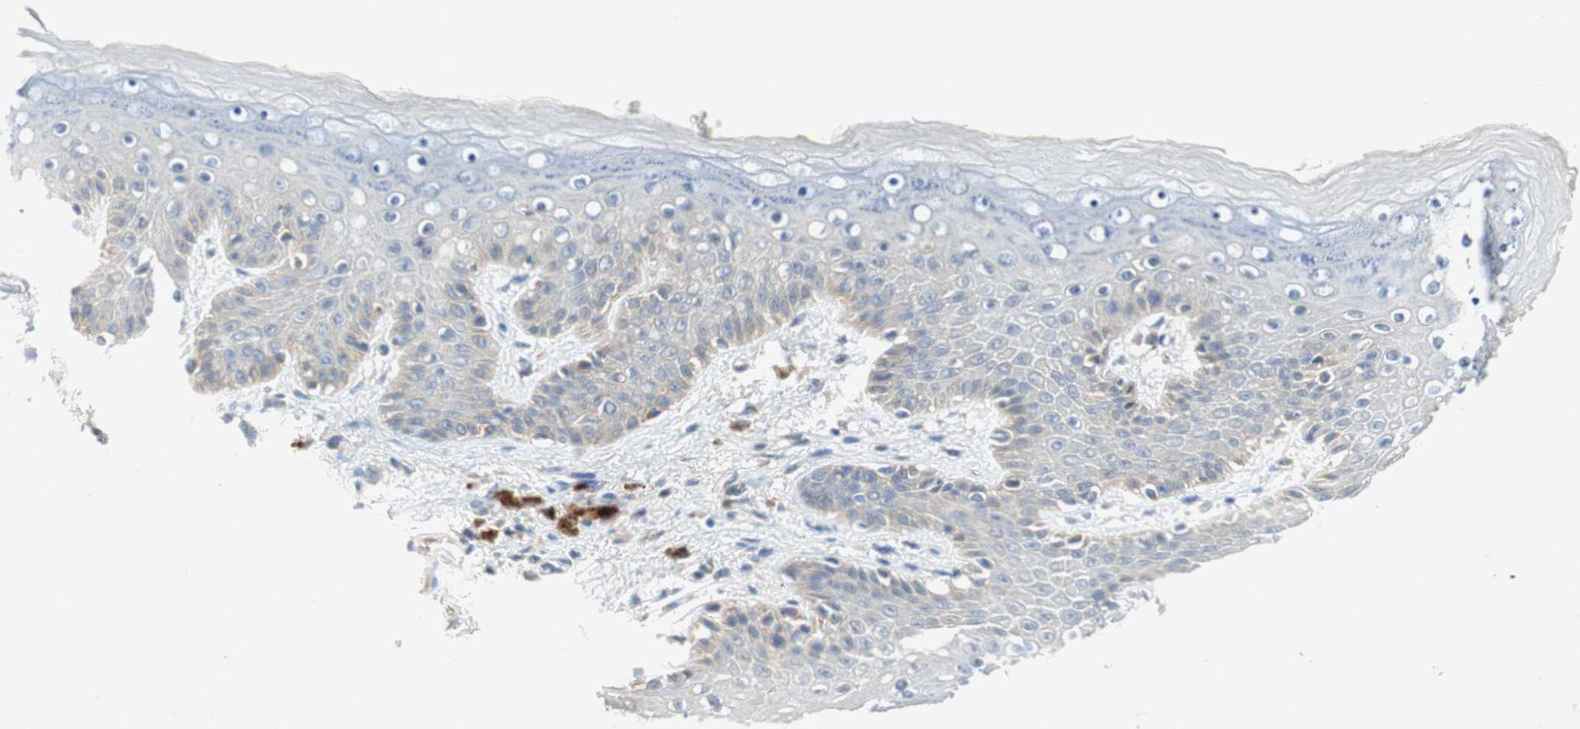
{"staining": {"intensity": "weak", "quantity": "<25%", "location": "cytoplasmic/membranous,nuclear"}, "tissue": "skin", "cell_type": "Epidermal cells", "image_type": "normal", "snomed": [{"axis": "morphology", "description": "Normal tissue, NOS"}, {"axis": "topography", "description": "Anal"}], "caption": "This is an immunohistochemistry histopathology image of unremarkable skin. There is no positivity in epidermal cells.", "gene": "RELB", "patient": {"sex": "female", "age": 46}}